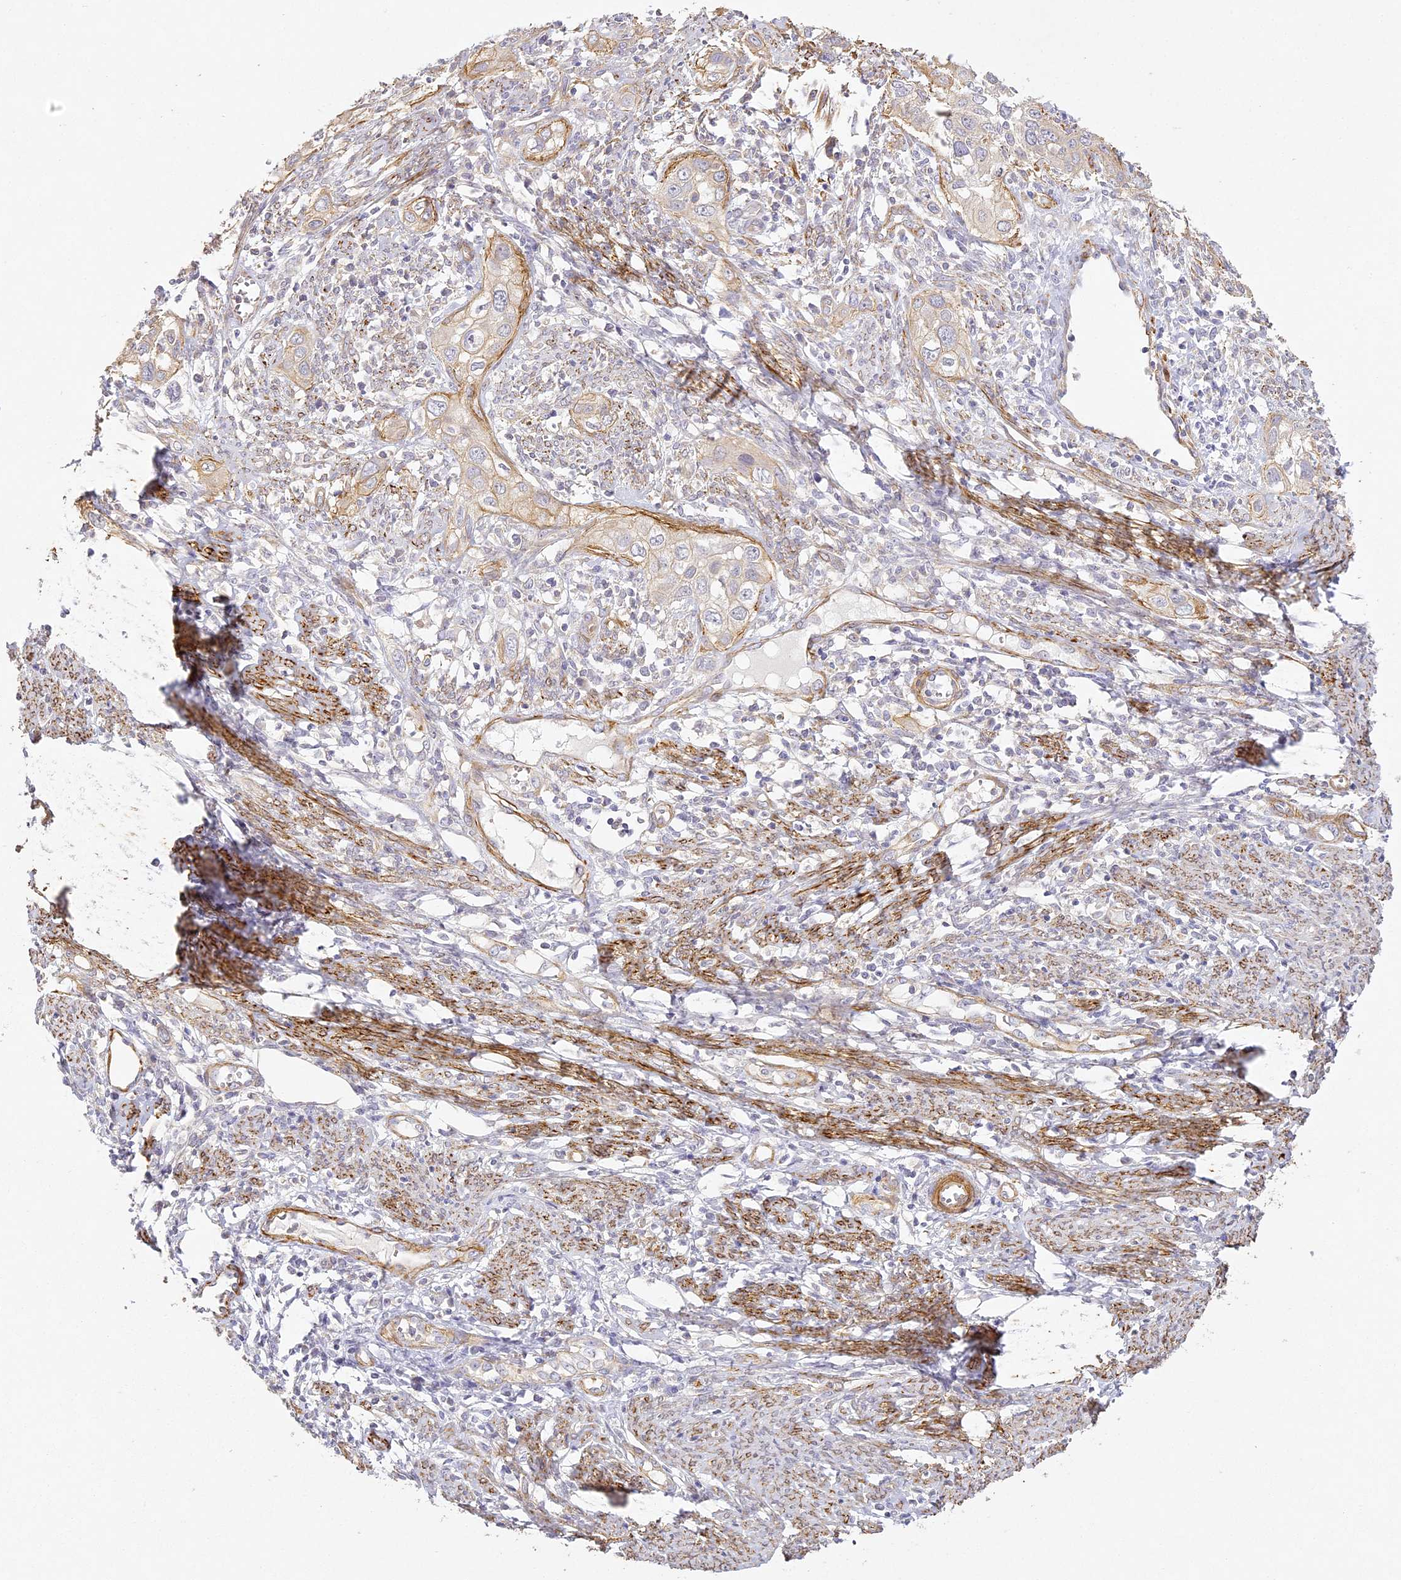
{"staining": {"intensity": "negative", "quantity": "none", "location": "none"}, "tissue": "cervical cancer", "cell_type": "Tumor cells", "image_type": "cancer", "snomed": [{"axis": "morphology", "description": "Squamous cell carcinoma, NOS"}, {"axis": "topography", "description": "Cervix"}], "caption": "Immunohistochemistry (IHC) image of neoplastic tissue: cervical cancer (squamous cell carcinoma) stained with DAB exhibits no significant protein staining in tumor cells.", "gene": "MED28", "patient": {"sex": "female", "age": 34}}